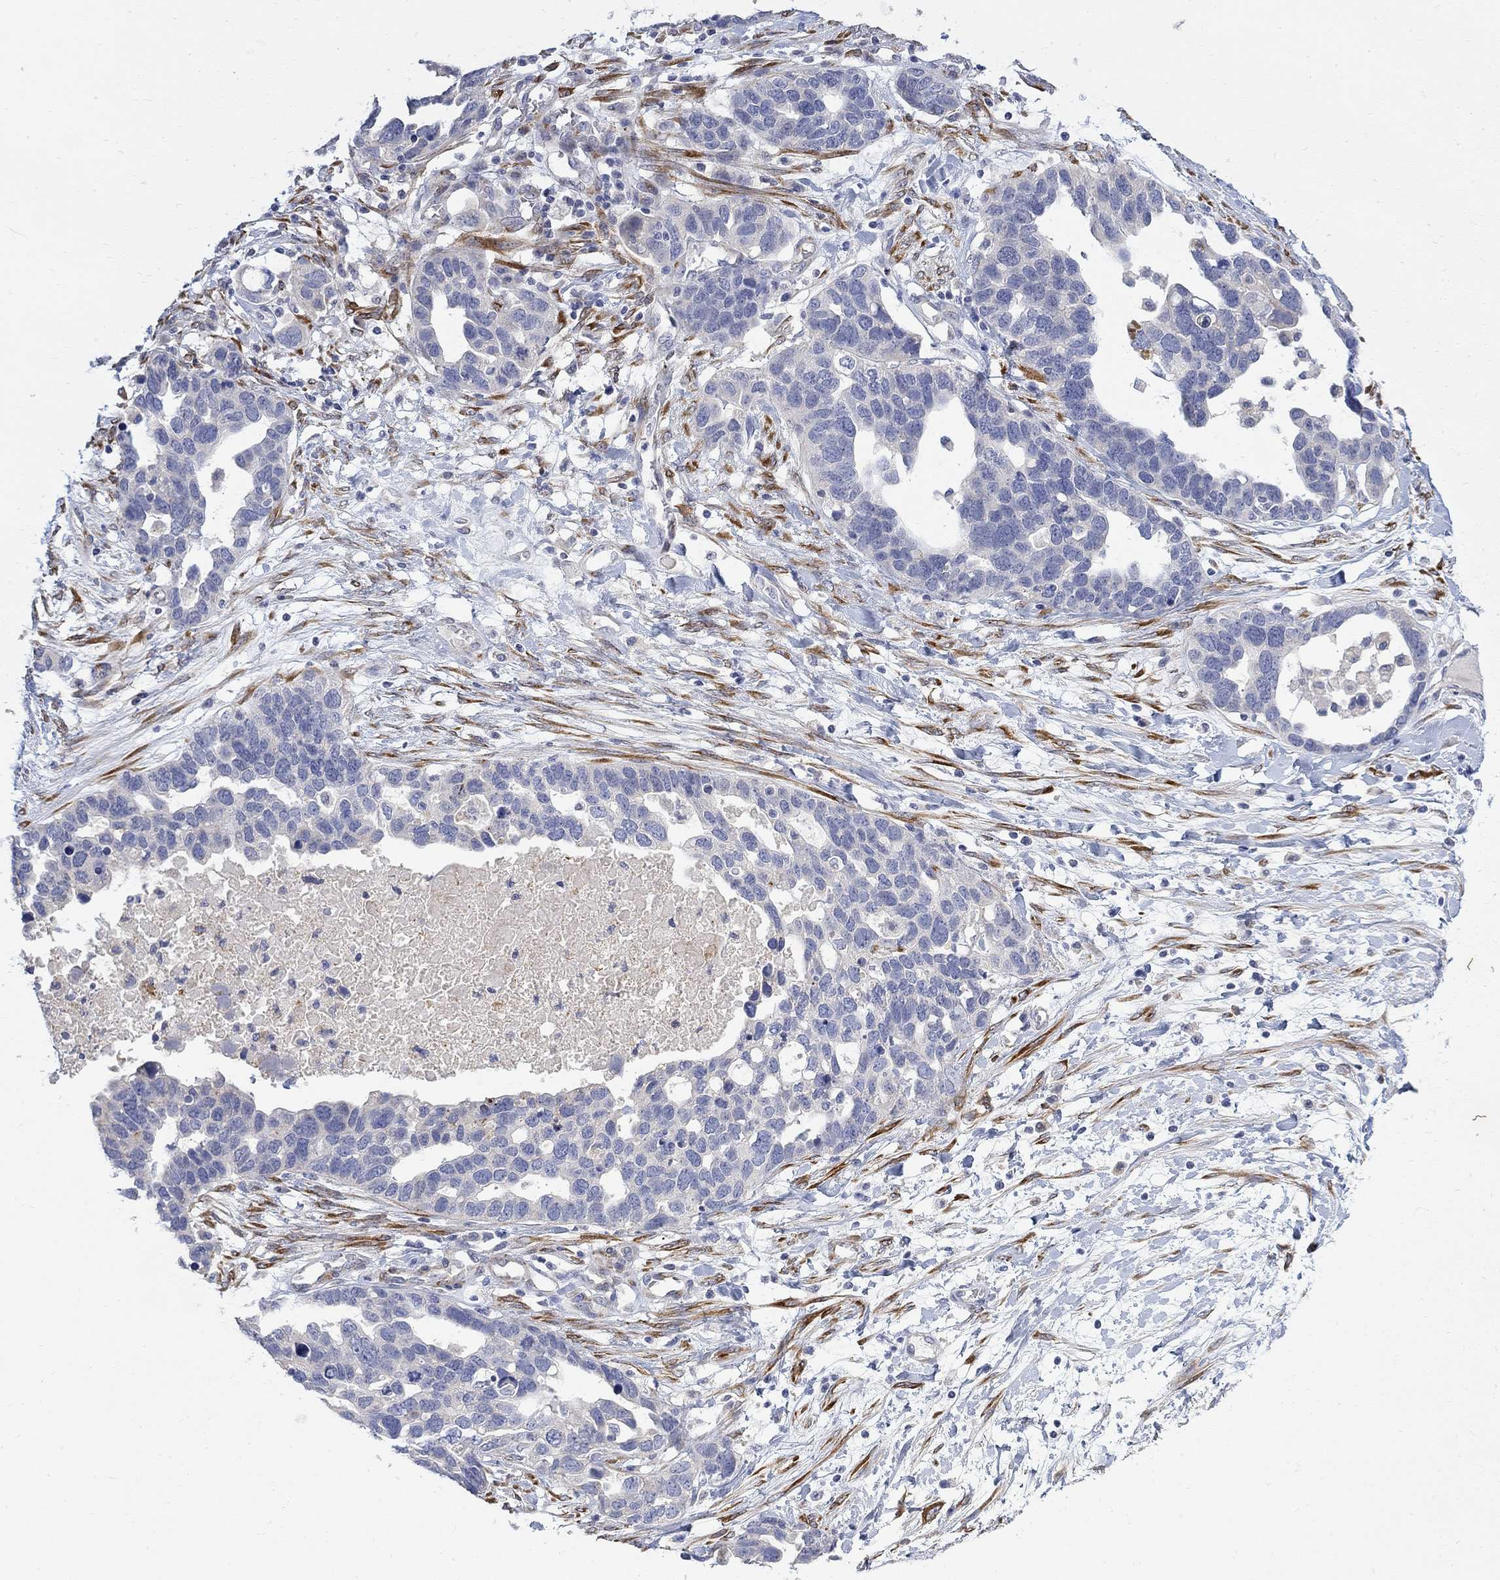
{"staining": {"intensity": "negative", "quantity": "none", "location": "none"}, "tissue": "ovarian cancer", "cell_type": "Tumor cells", "image_type": "cancer", "snomed": [{"axis": "morphology", "description": "Cystadenocarcinoma, serous, NOS"}, {"axis": "topography", "description": "Ovary"}], "caption": "This is an immunohistochemistry micrograph of ovarian cancer. There is no positivity in tumor cells.", "gene": "FNDC5", "patient": {"sex": "female", "age": 54}}